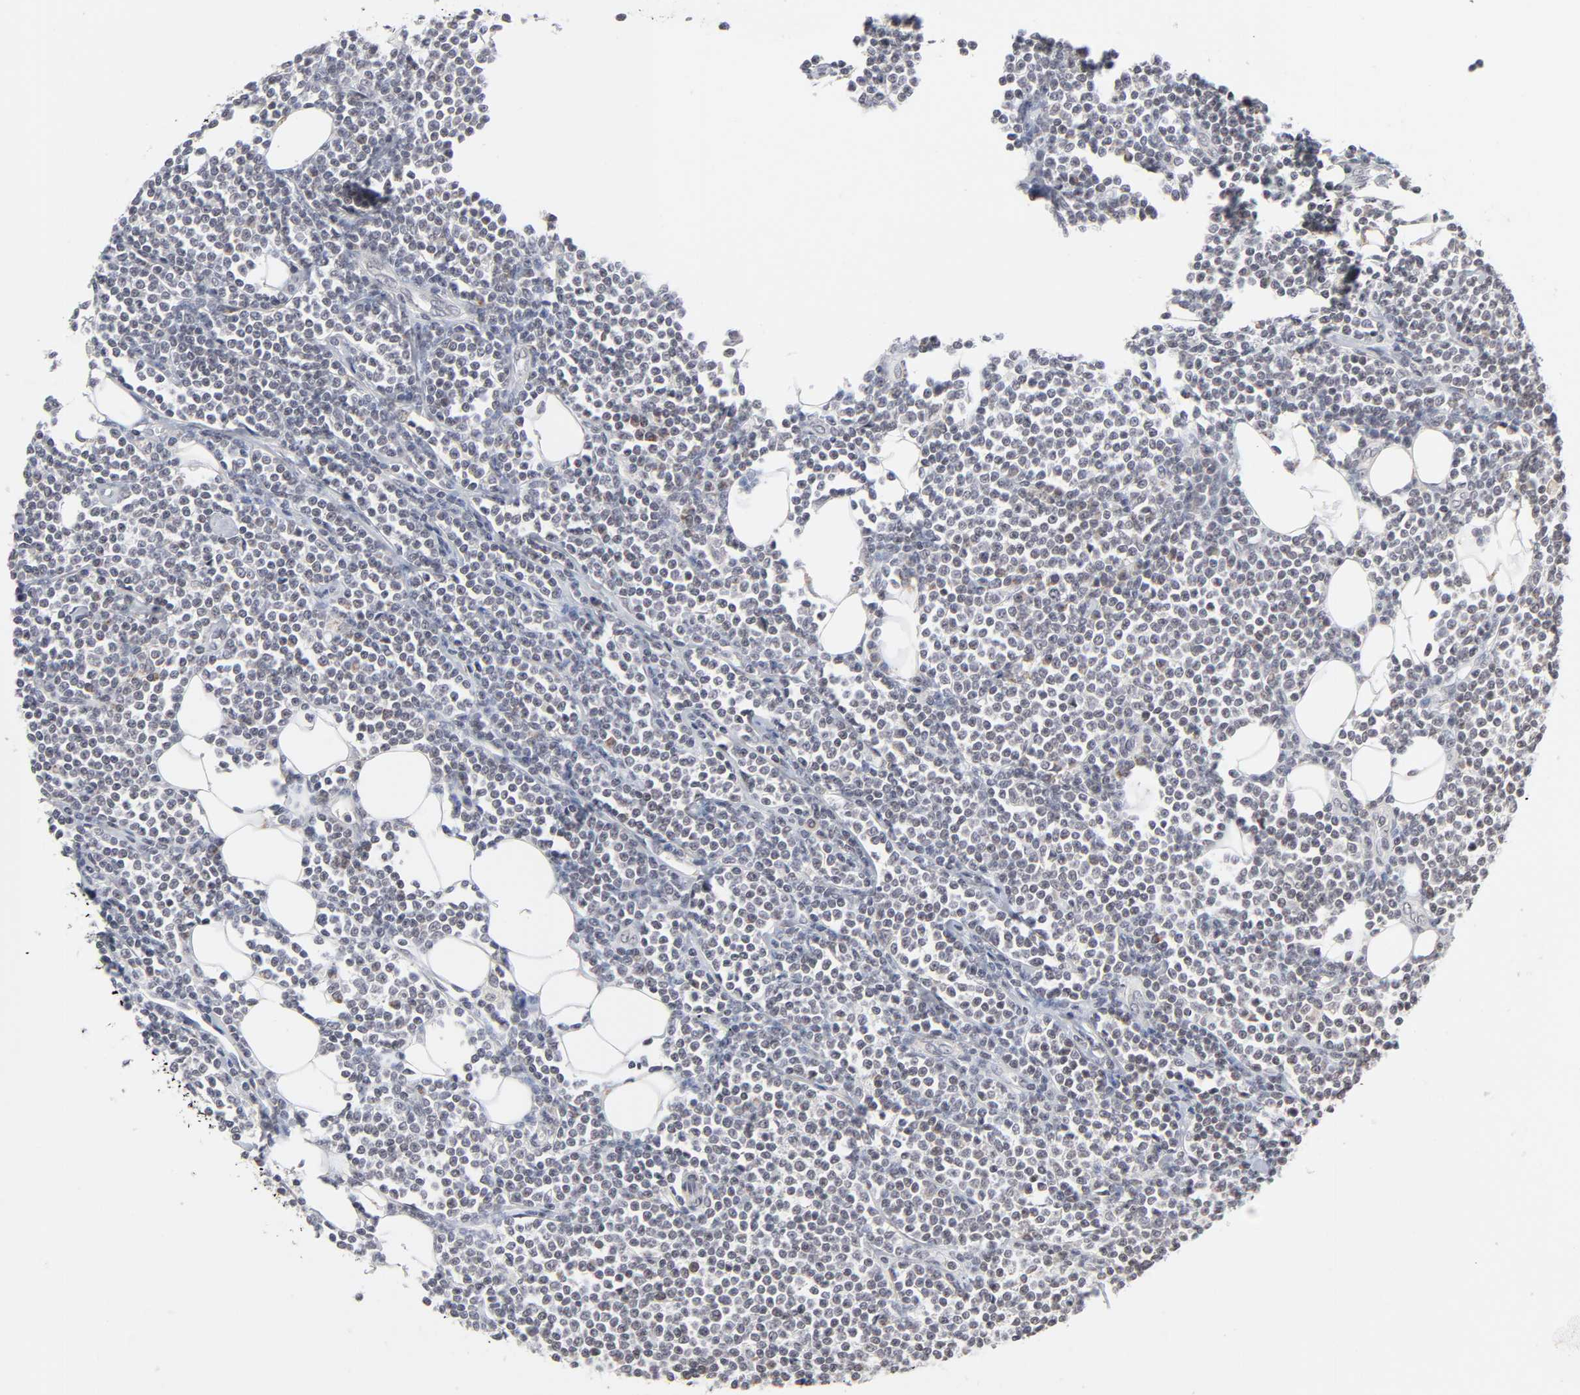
{"staining": {"intensity": "negative", "quantity": "none", "location": "none"}, "tissue": "lymphoma", "cell_type": "Tumor cells", "image_type": "cancer", "snomed": [{"axis": "morphology", "description": "Malignant lymphoma, non-Hodgkin's type, Low grade"}, {"axis": "topography", "description": "Soft tissue"}], "caption": "This is a histopathology image of IHC staining of lymphoma, which shows no expression in tumor cells.", "gene": "AUH", "patient": {"sex": "male", "age": 92}}